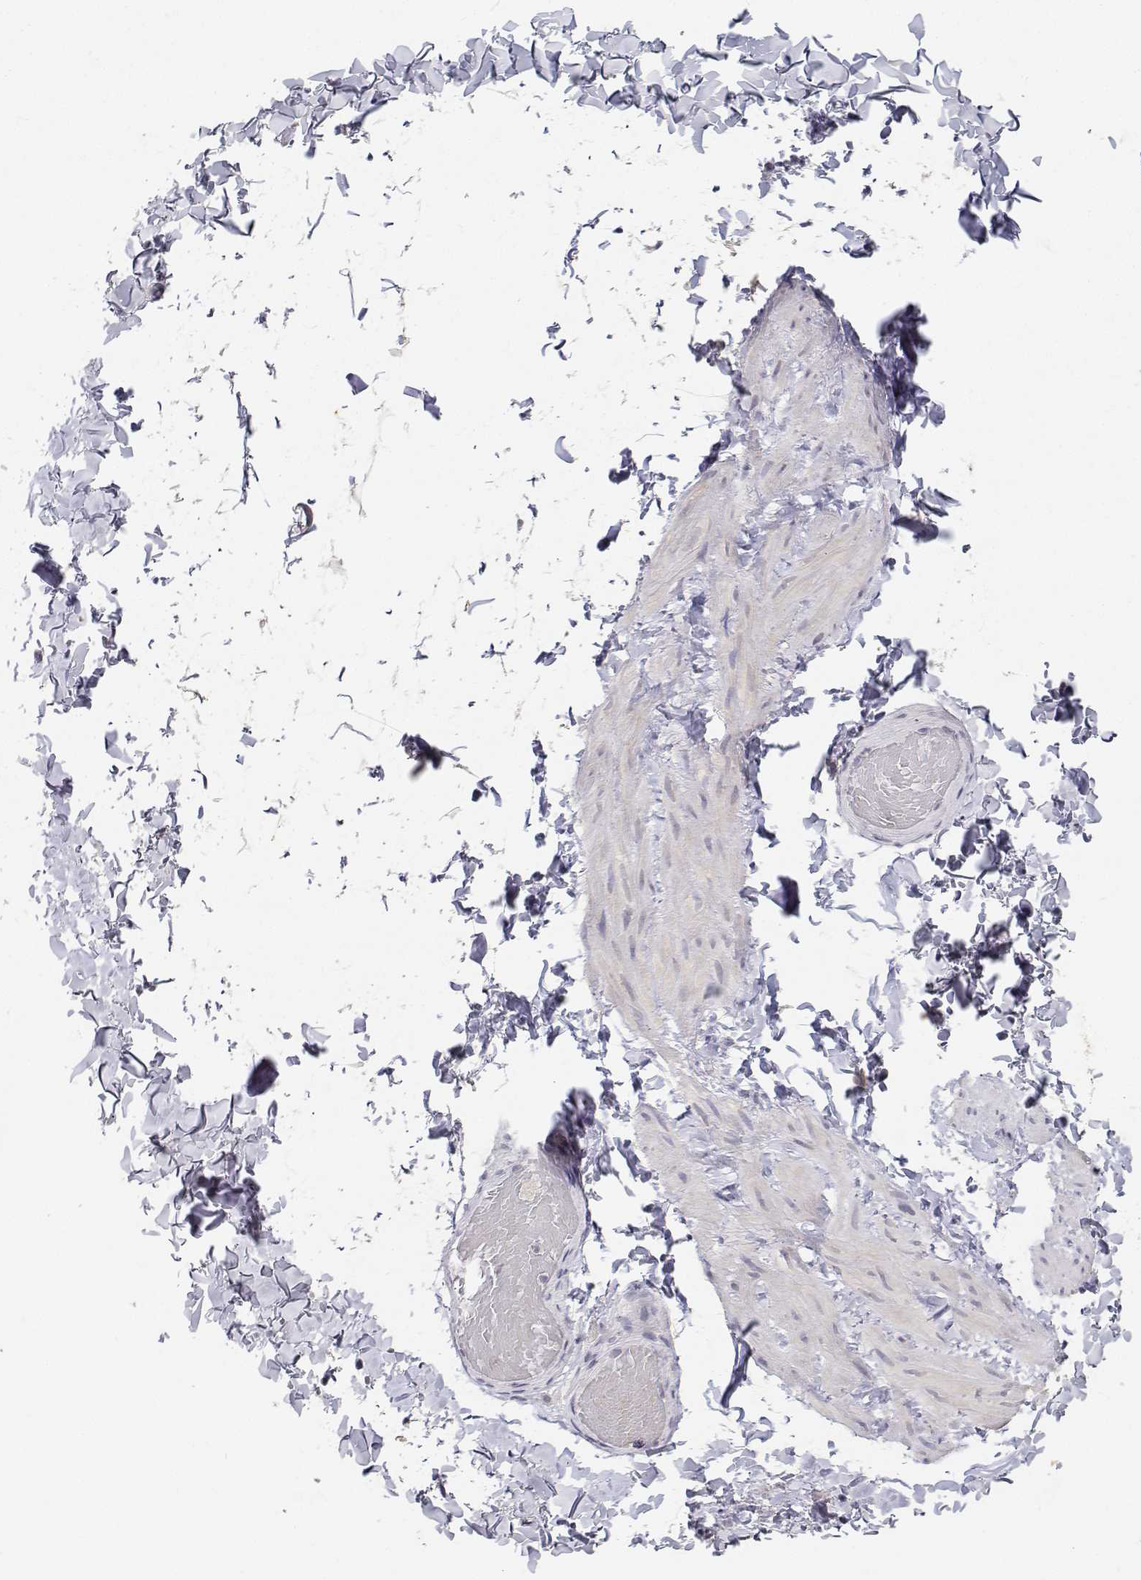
{"staining": {"intensity": "negative", "quantity": "none", "location": "none"}, "tissue": "adipose tissue", "cell_type": "Adipocytes", "image_type": "normal", "snomed": [{"axis": "morphology", "description": "Normal tissue, NOS"}, {"axis": "topography", "description": "Soft tissue"}, {"axis": "topography", "description": "Adipose tissue"}, {"axis": "topography", "description": "Vascular tissue"}, {"axis": "topography", "description": "Peripheral nerve tissue"}], "caption": "An IHC image of normal adipose tissue is shown. There is no staining in adipocytes of adipose tissue.", "gene": "PAEP", "patient": {"sex": "male", "age": 29}}